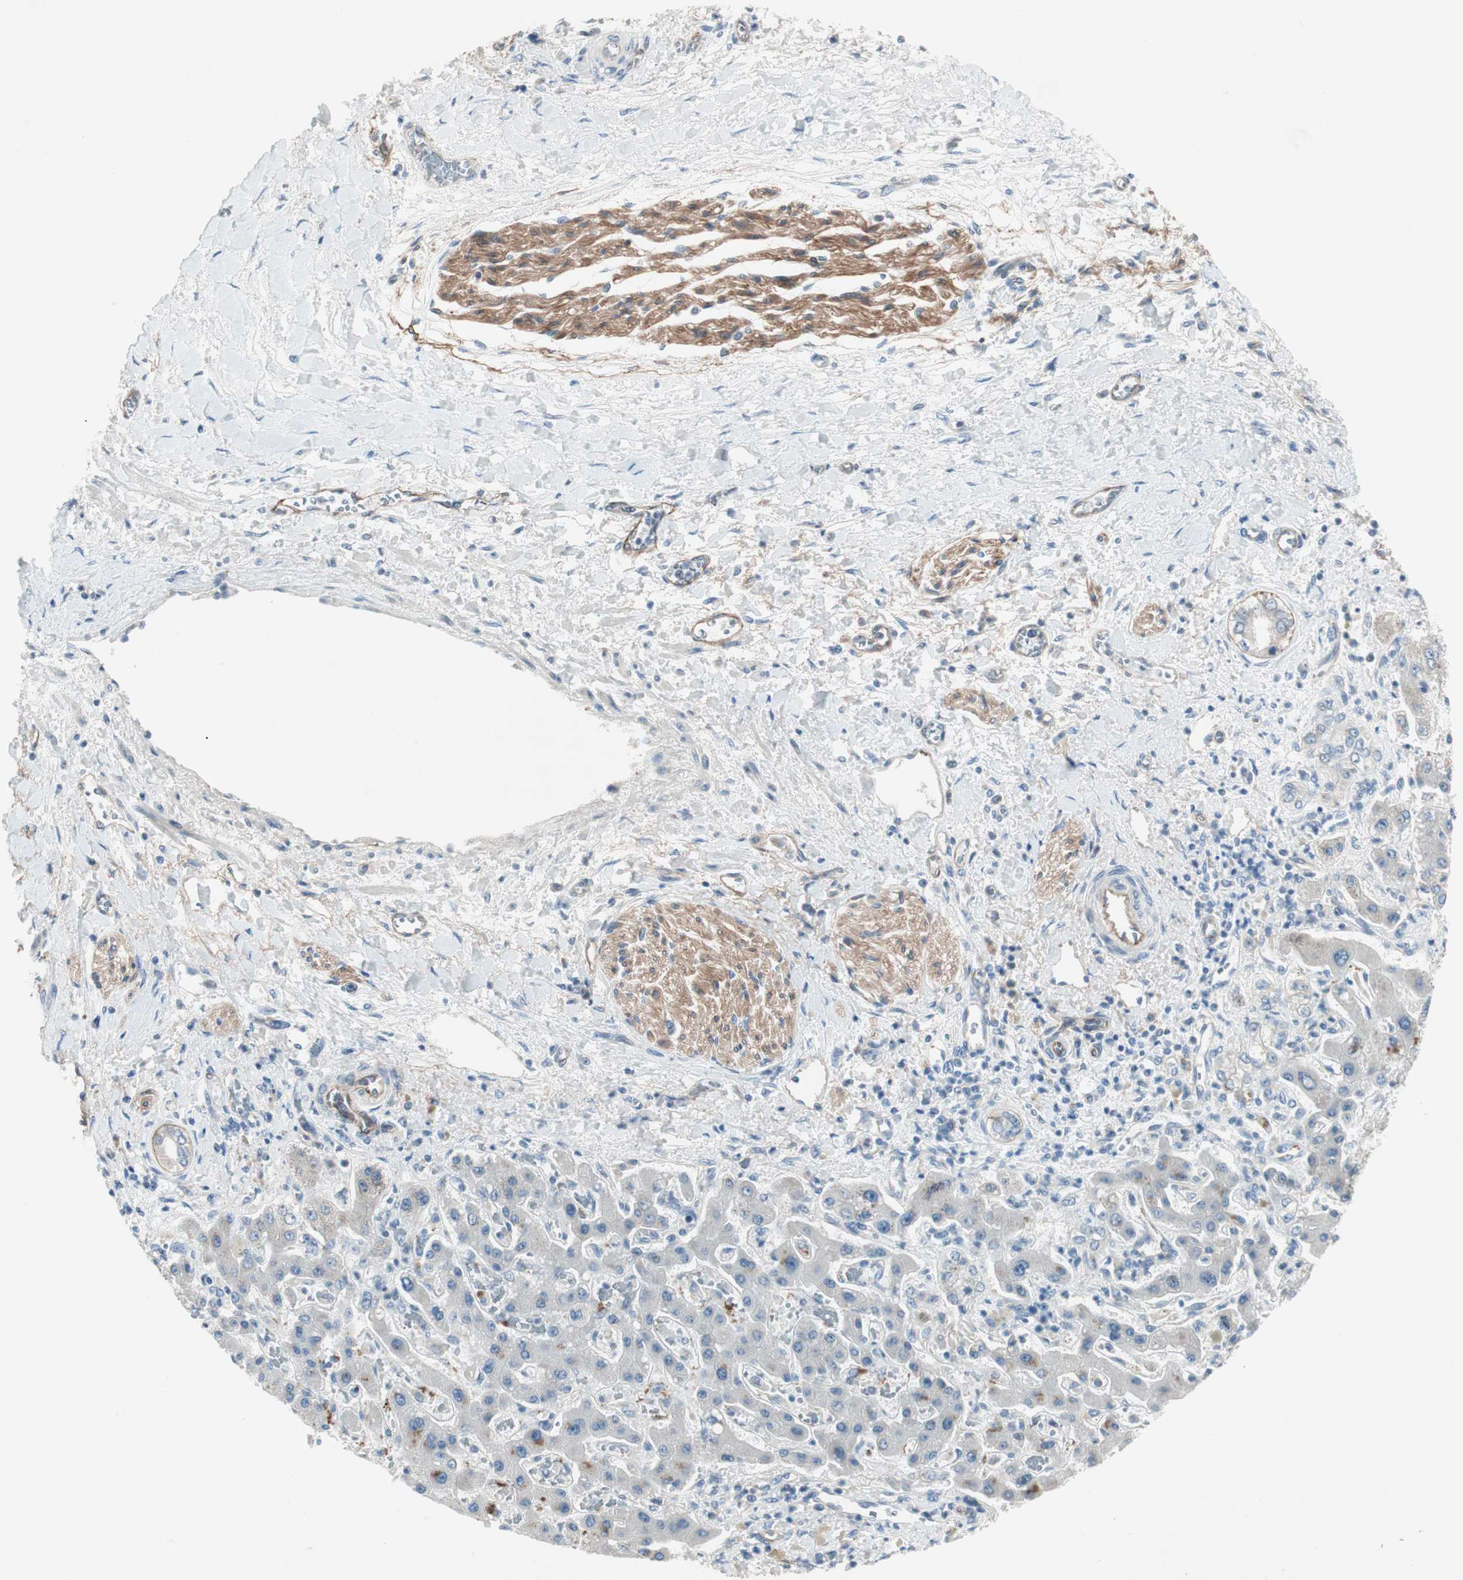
{"staining": {"intensity": "weak", "quantity": "<25%", "location": "cytoplasmic/membranous"}, "tissue": "liver cancer", "cell_type": "Tumor cells", "image_type": "cancer", "snomed": [{"axis": "morphology", "description": "Cholangiocarcinoma"}, {"axis": "topography", "description": "Liver"}], "caption": "Liver cholangiocarcinoma was stained to show a protein in brown. There is no significant expression in tumor cells.", "gene": "ITGB4", "patient": {"sex": "male", "age": 50}}